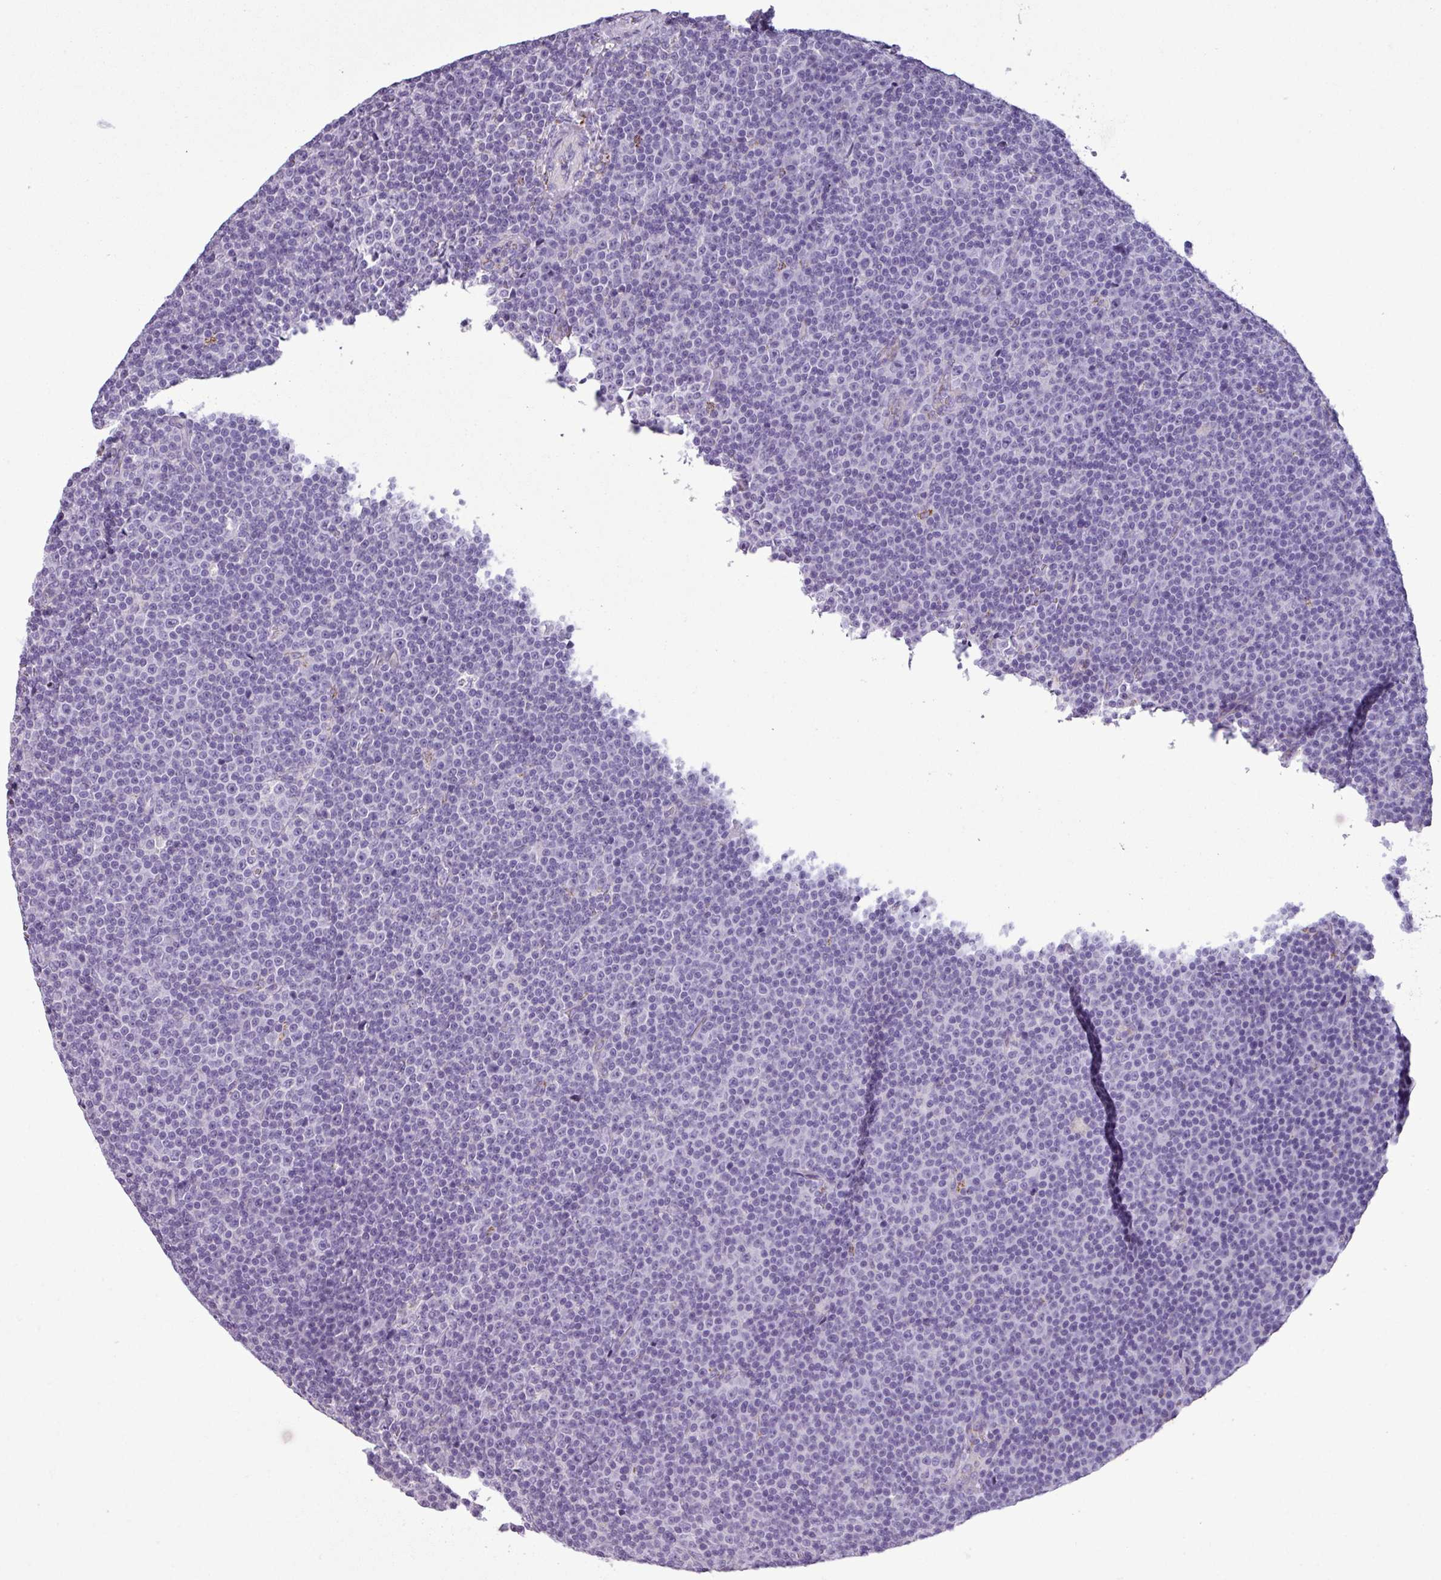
{"staining": {"intensity": "negative", "quantity": "none", "location": "none"}, "tissue": "lymphoma", "cell_type": "Tumor cells", "image_type": "cancer", "snomed": [{"axis": "morphology", "description": "Malignant lymphoma, non-Hodgkin's type, Low grade"}, {"axis": "topography", "description": "Lymph node"}], "caption": "Tumor cells show no significant staining in lymphoma. (IHC, brightfield microscopy, high magnification).", "gene": "ZNF667", "patient": {"sex": "female", "age": 67}}